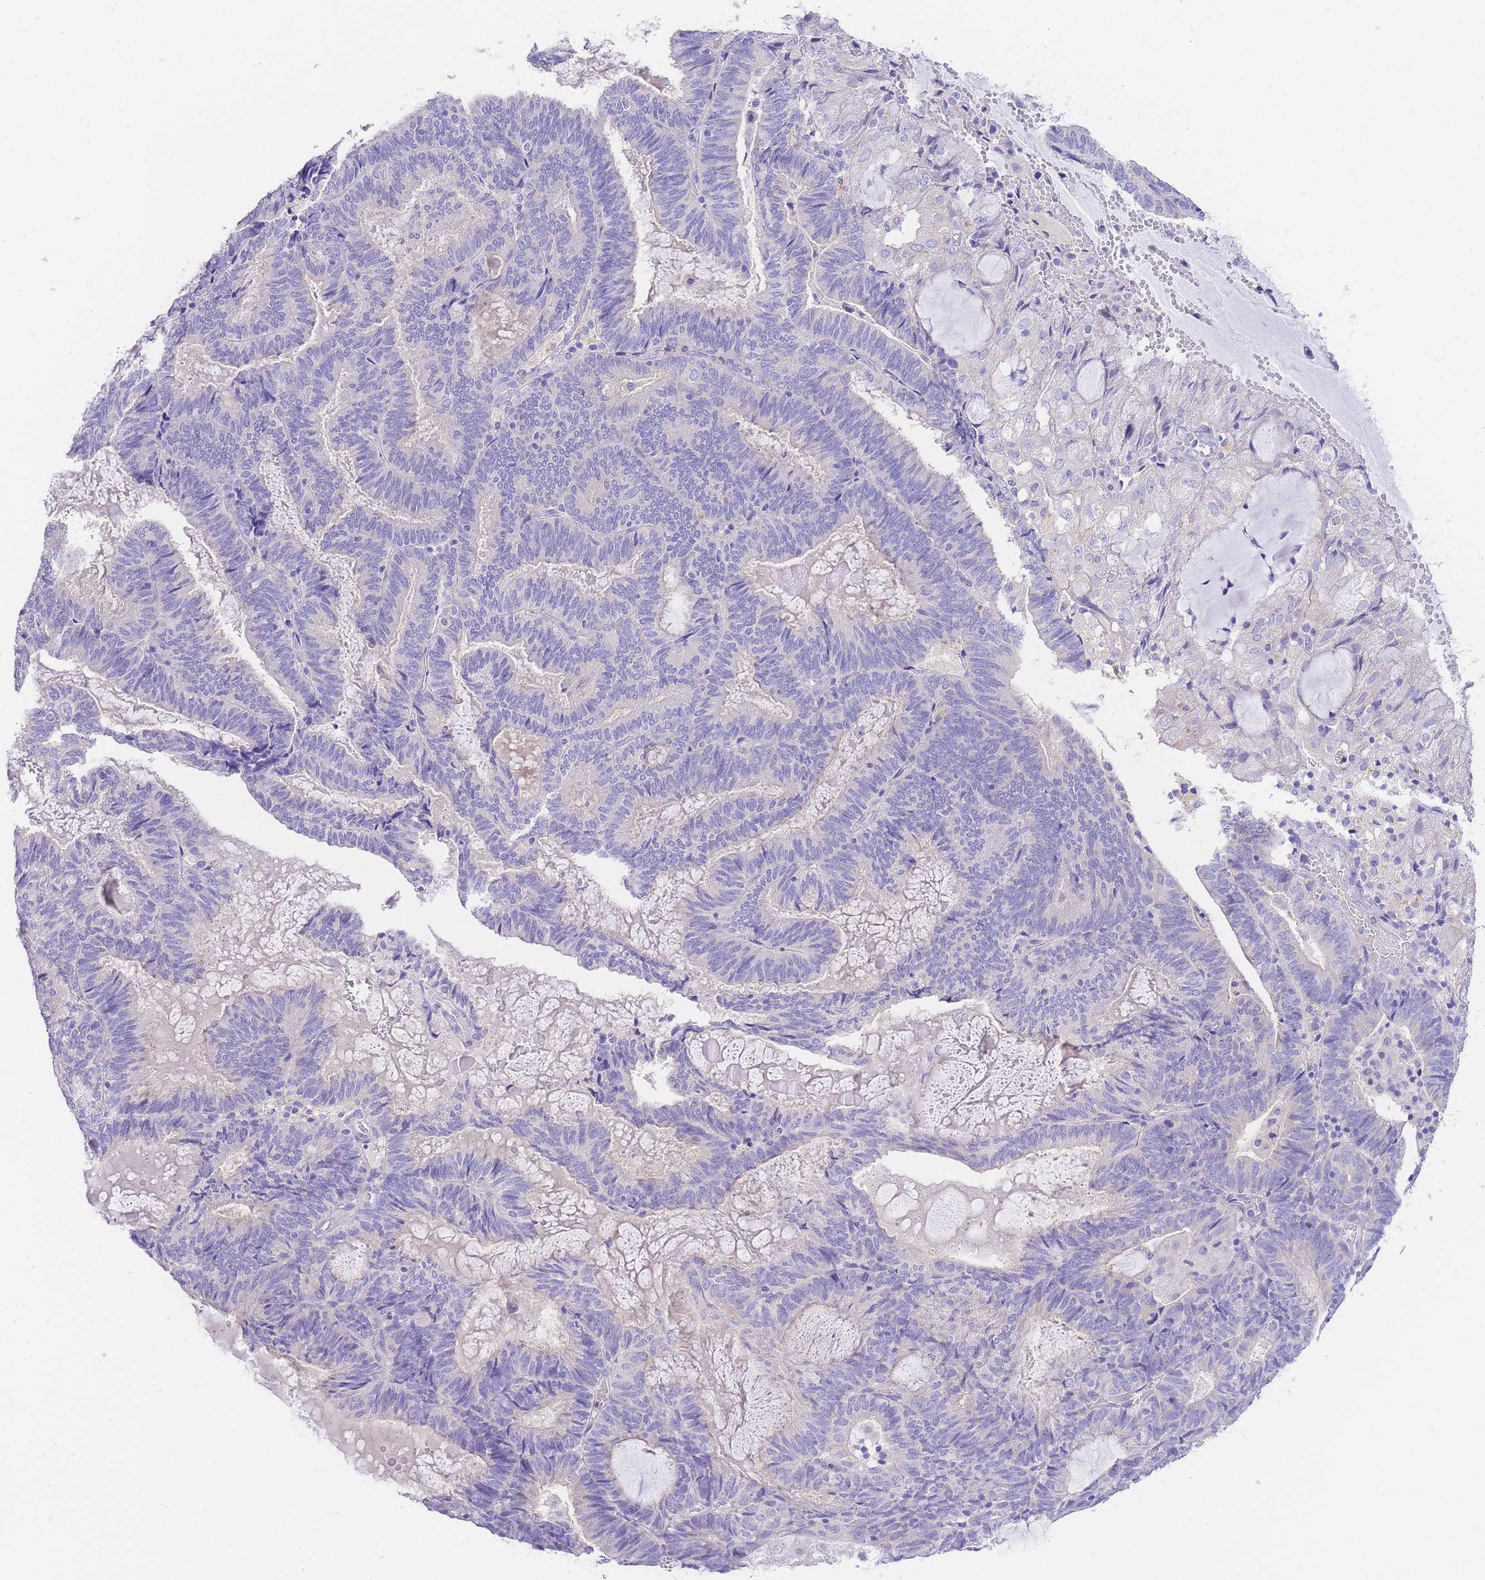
{"staining": {"intensity": "negative", "quantity": "none", "location": "none"}, "tissue": "endometrial cancer", "cell_type": "Tumor cells", "image_type": "cancer", "snomed": [{"axis": "morphology", "description": "Adenocarcinoma, NOS"}, {"axis": "topography", "description": "Endometrium"}], "caption": "Endometrial cancer was stained to show a protein in brown. There is no significant expression in tumor cells. Brightfield microscopy of IHC stained with DAB (brown) and hematoxylin (blue), captured at high magnification.", "gene": "EPN2", "patient": {"sex": "female", "age": 81}}